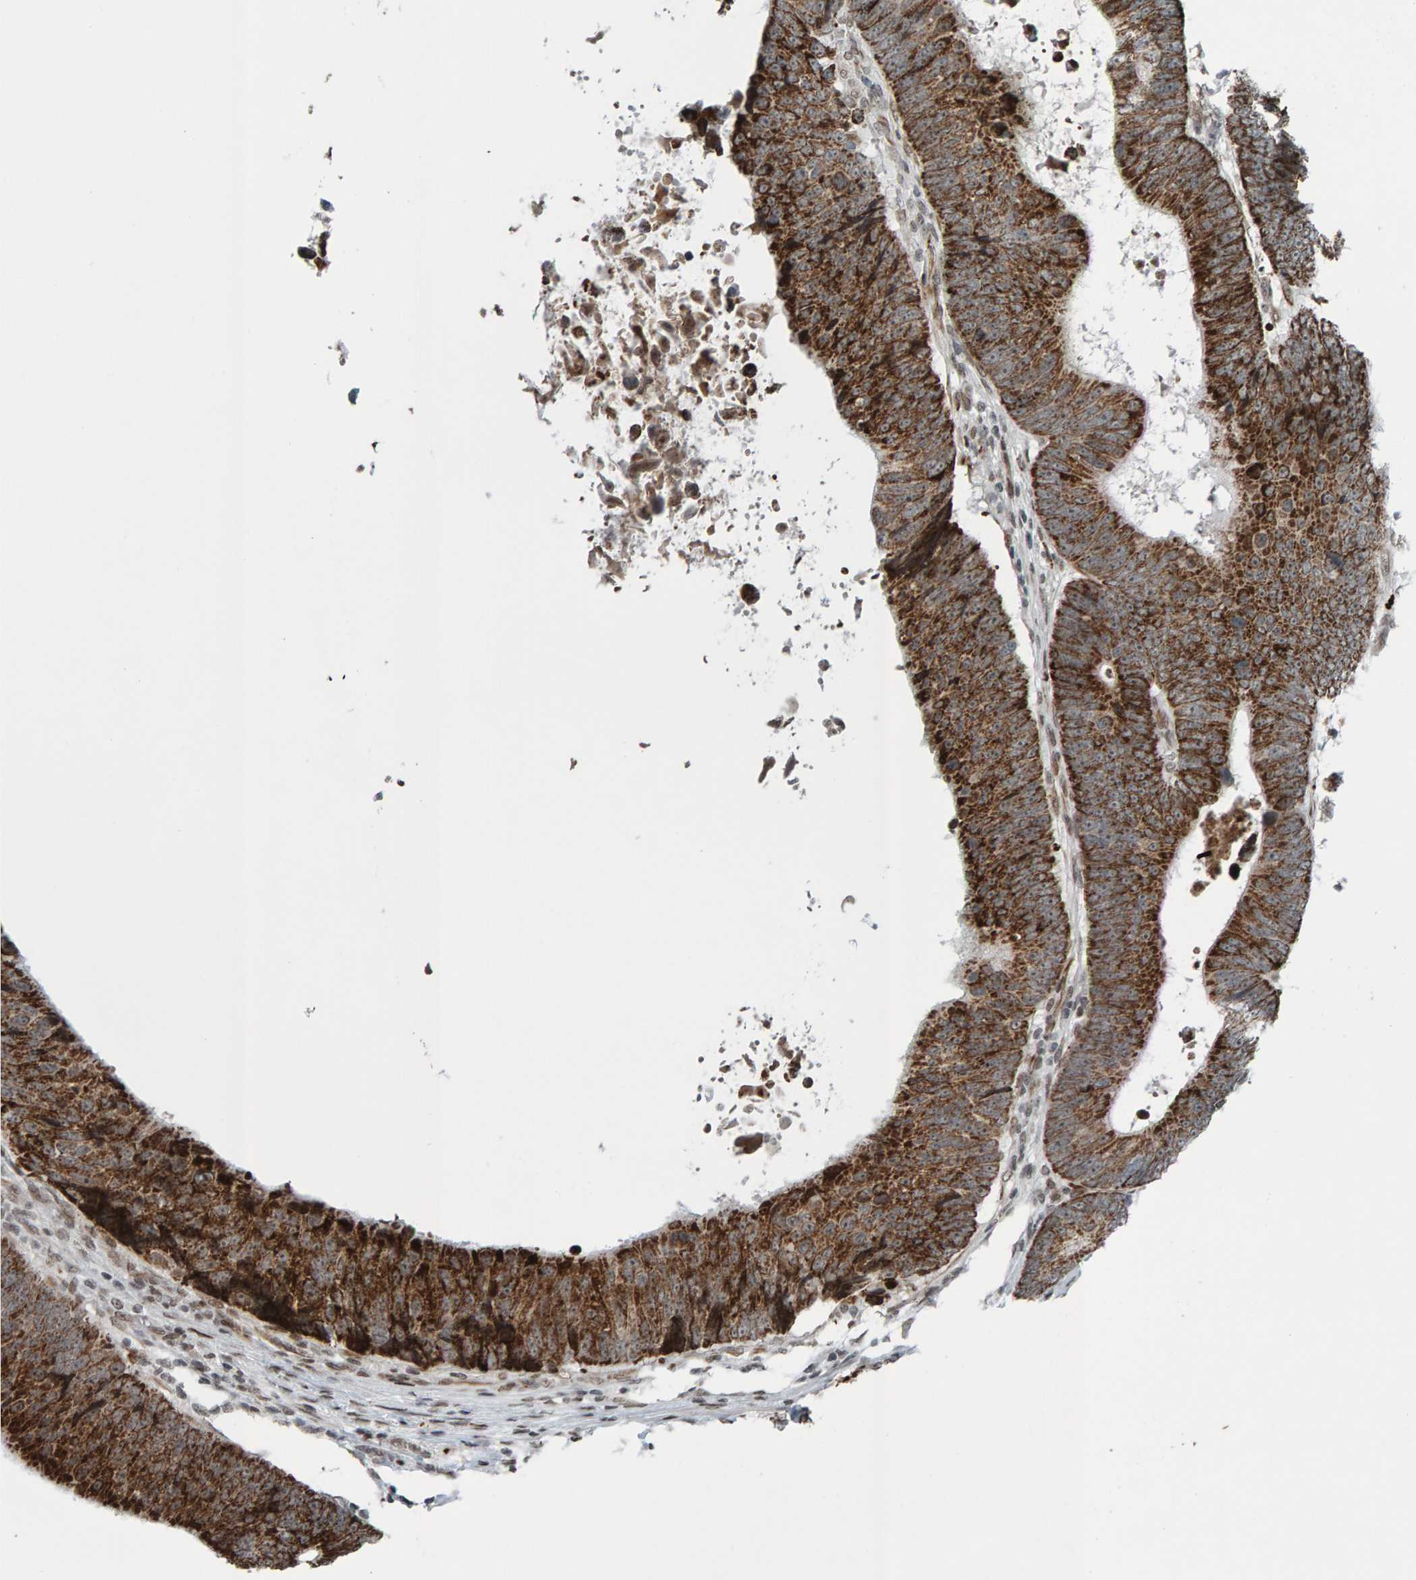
{"staining": {"intensity": "strong", "quantity": ">75%", "location": "cytoplasmic/membranous"}, "tissue": "colorectal cancer", "cell_type": "Tumor cells", "image_type": "cancer", "snomed": [{"axis": "morphology", "description": "Adenocarcinoma, NOS"}, {"axis": "topography", "description": "Colon"}], "caption": "An immunohistochemistry (IHC) histopathology image of tumor tissue is shown. Protein staining in brown shows strong cytoplasmic/membranous positivity in adenocarcinoma (colorectal) within tumor cells.", "gene": "ZNF366", "patient": {"sex": "male", "age": 56}}